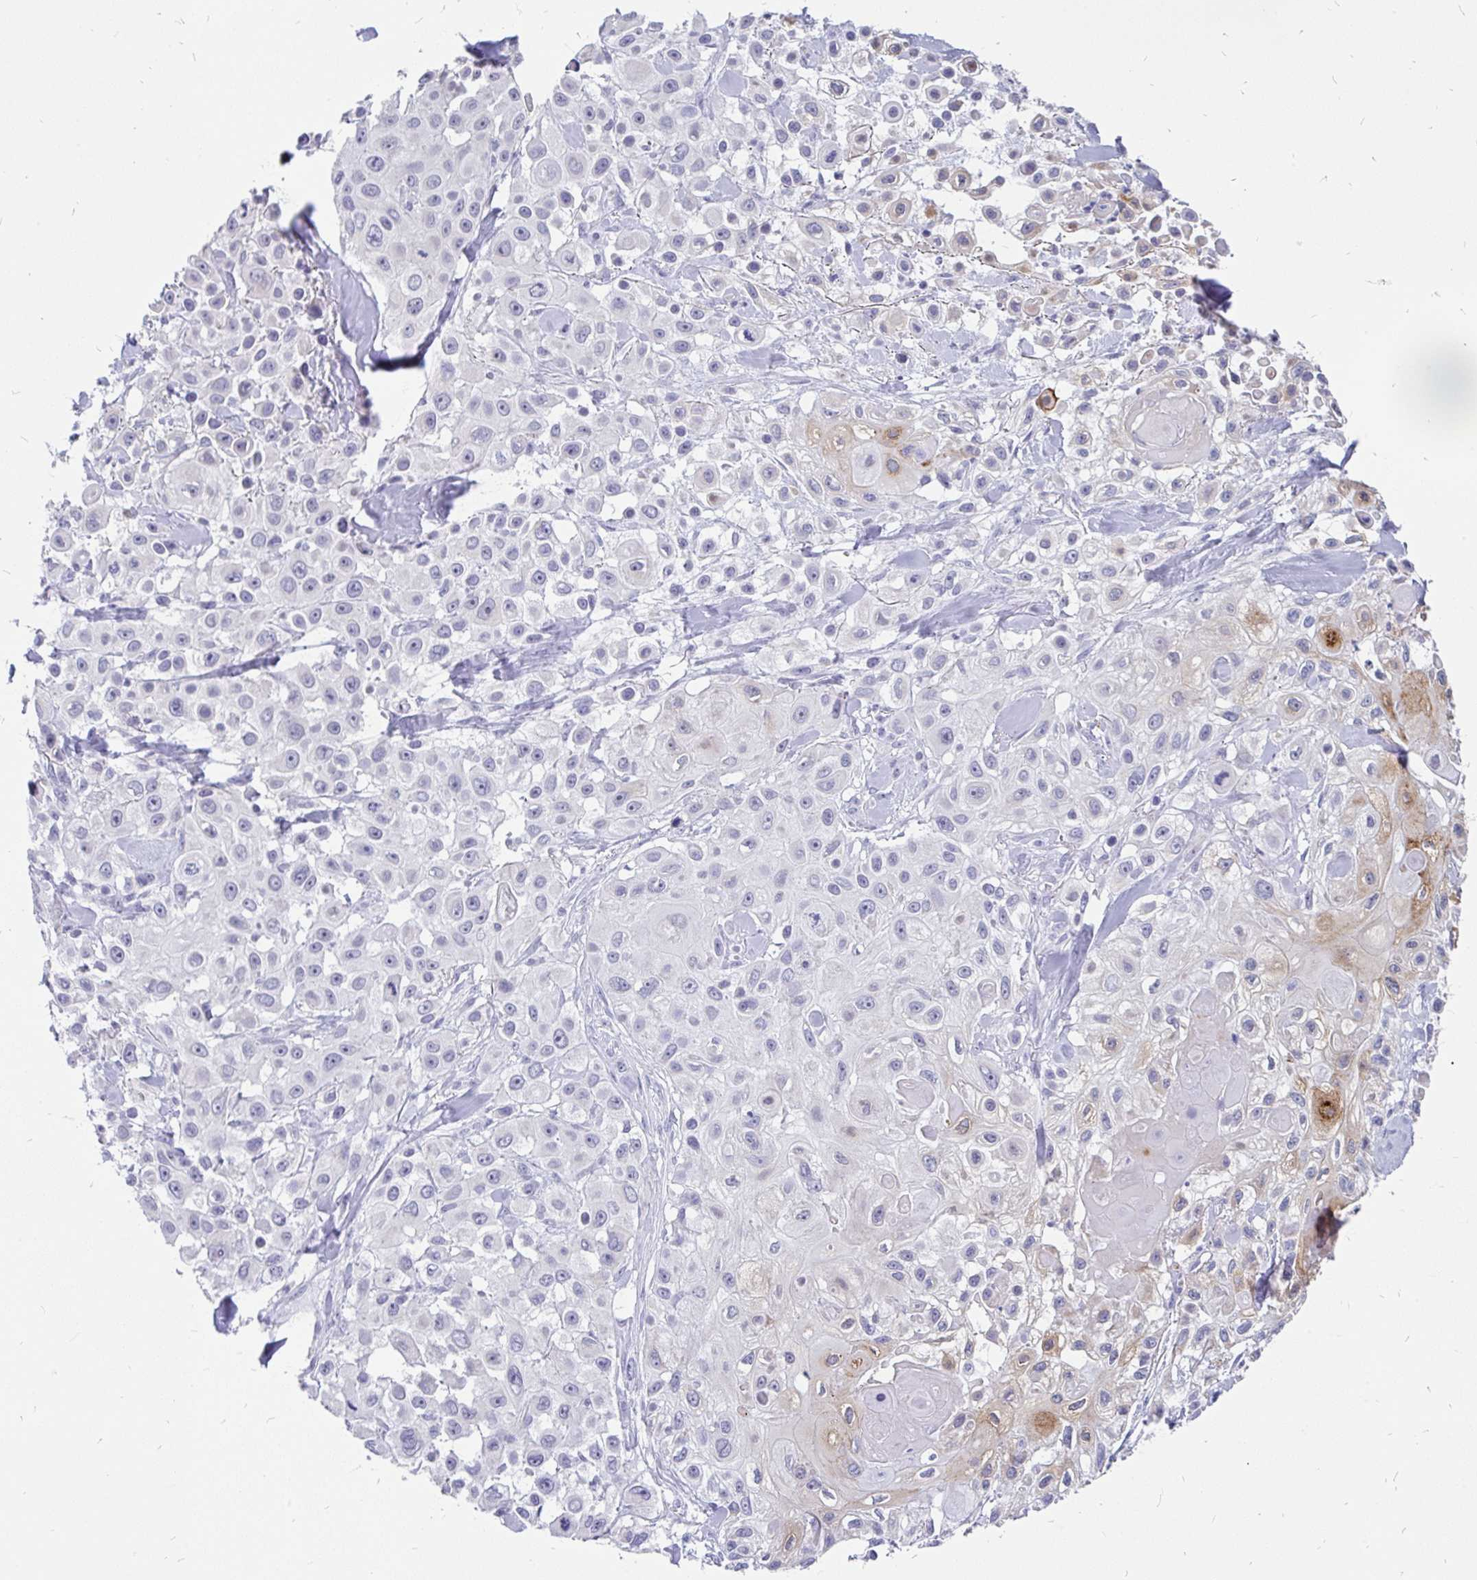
{"staining": {"intensity": "moderate", "quantity": "<25%", "location": "cytoplasmic/membranous"}, "tissue": "skin cancer", "cell_type": "Tumor cells", "image_type": "cancer", "snomed": [{"axis": "morphology", "description": "Squamous cell carcinoma, NOS"}, {"axis": "topography", "description": "Skin"}], "caption": "The immunohistochemical stain shows moderate cytoplasmic/membranous positivity in tumor cells of skin squamous cell carcinoma tissue.", "gene": "INTS5", "patient": {"sex": "male", "age": 63}}